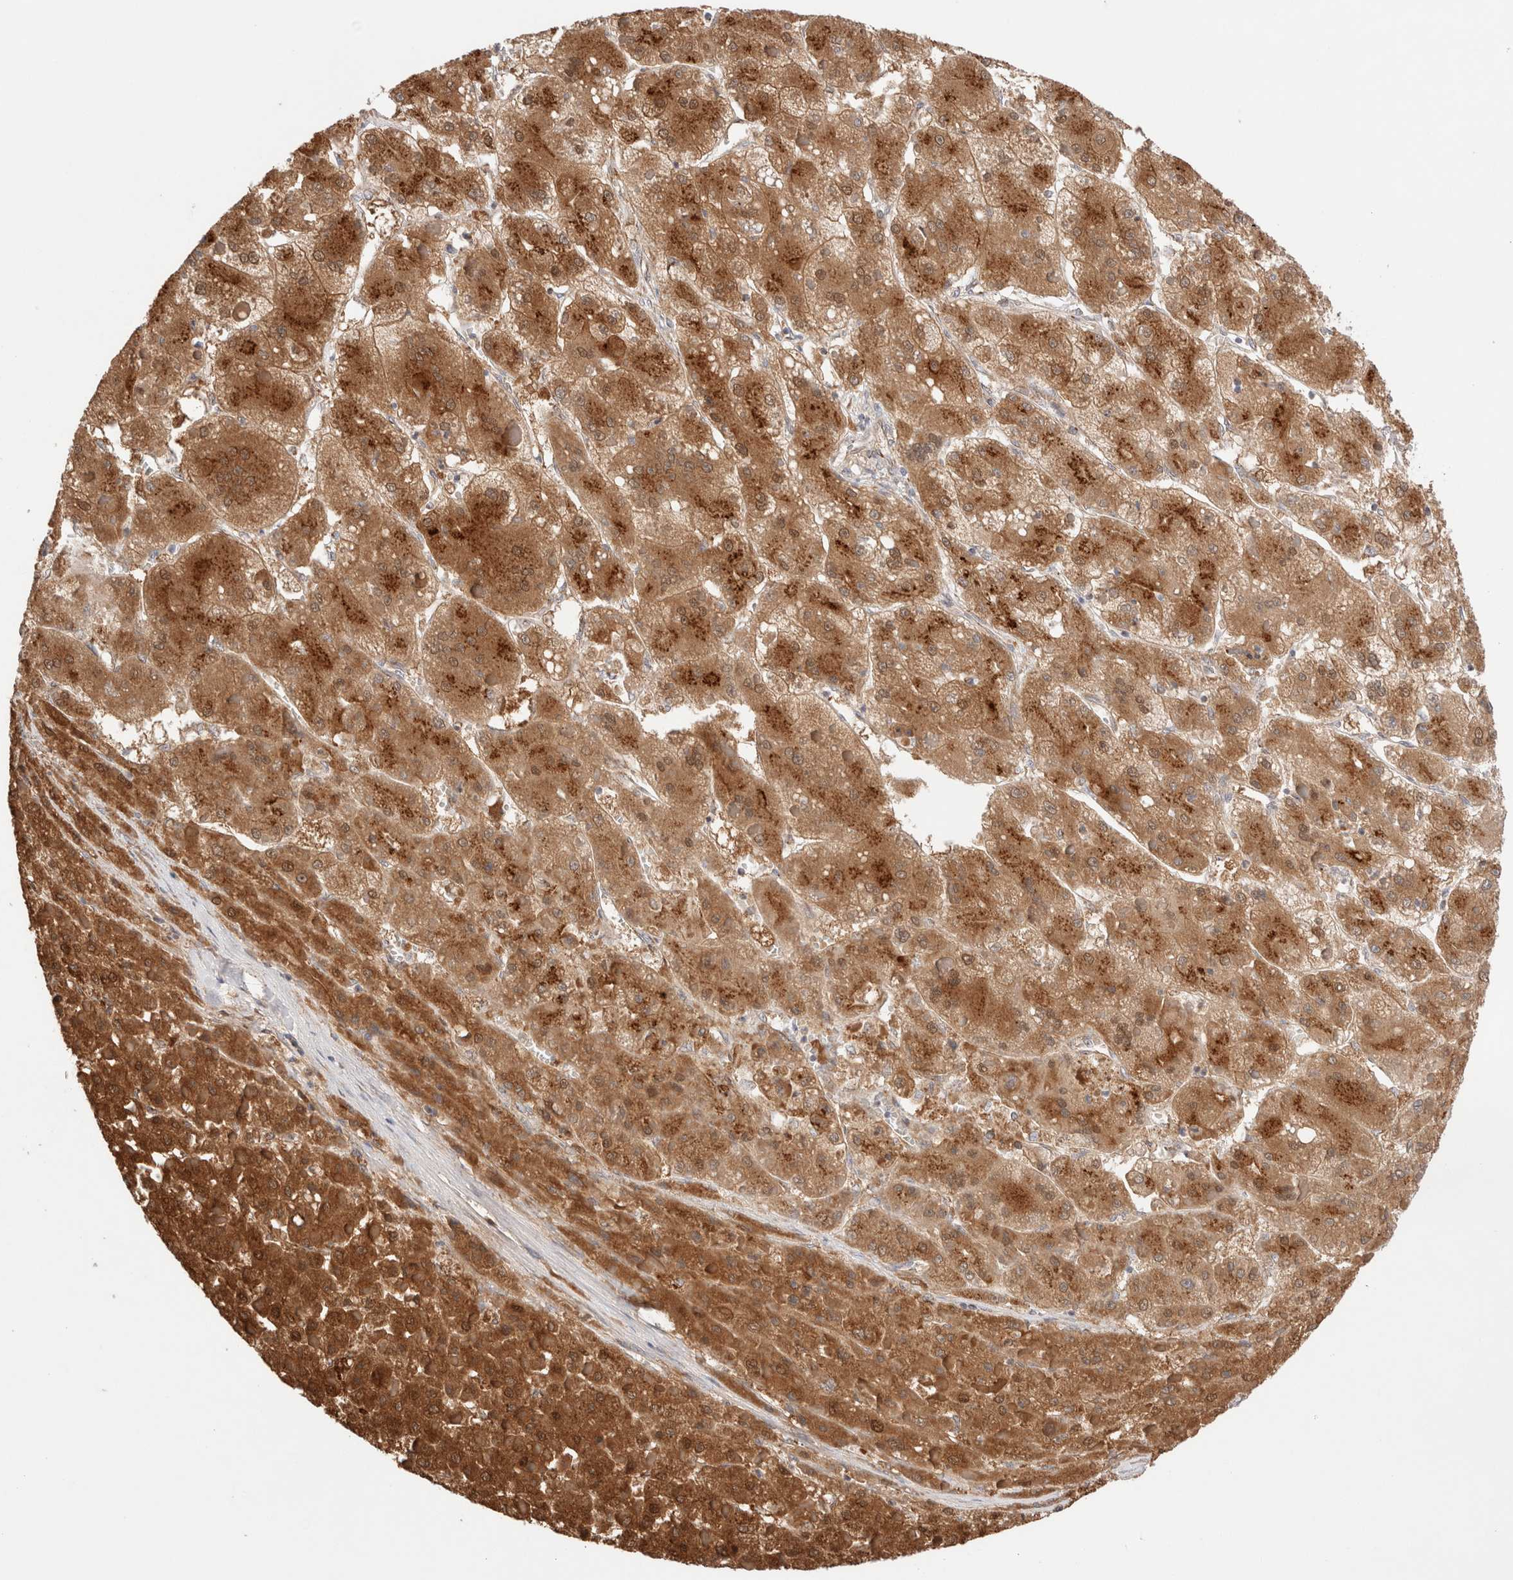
{"staining": {"intensity": "strong", "quantity": ">75%", "location": "cytoplasmic/membranous,nuclear"}, "tissue": "liver cancer", "cell_type": "Tumor cells", "image_type": "cancer", "snomed": [{"axis": "morphology", "description": "Carcinoma, Hepatocellular, NOS"}, {"axis": "topography", "description": "Liver"}], "caption": "Immunohistochemistry (DAB) staining of human liver cancer displays strong cytoplasmic/membranous and nuclear protein staining in approximately >75% of tumor cells. The staining was performed using DAB (3,3'-diaminobenzidine), with brown indicating positive protein expression. Nuclei are stained blue with hematoxylin.", "gene": "LMAN2L", "patient": {"sex": "female", "age": 73}}